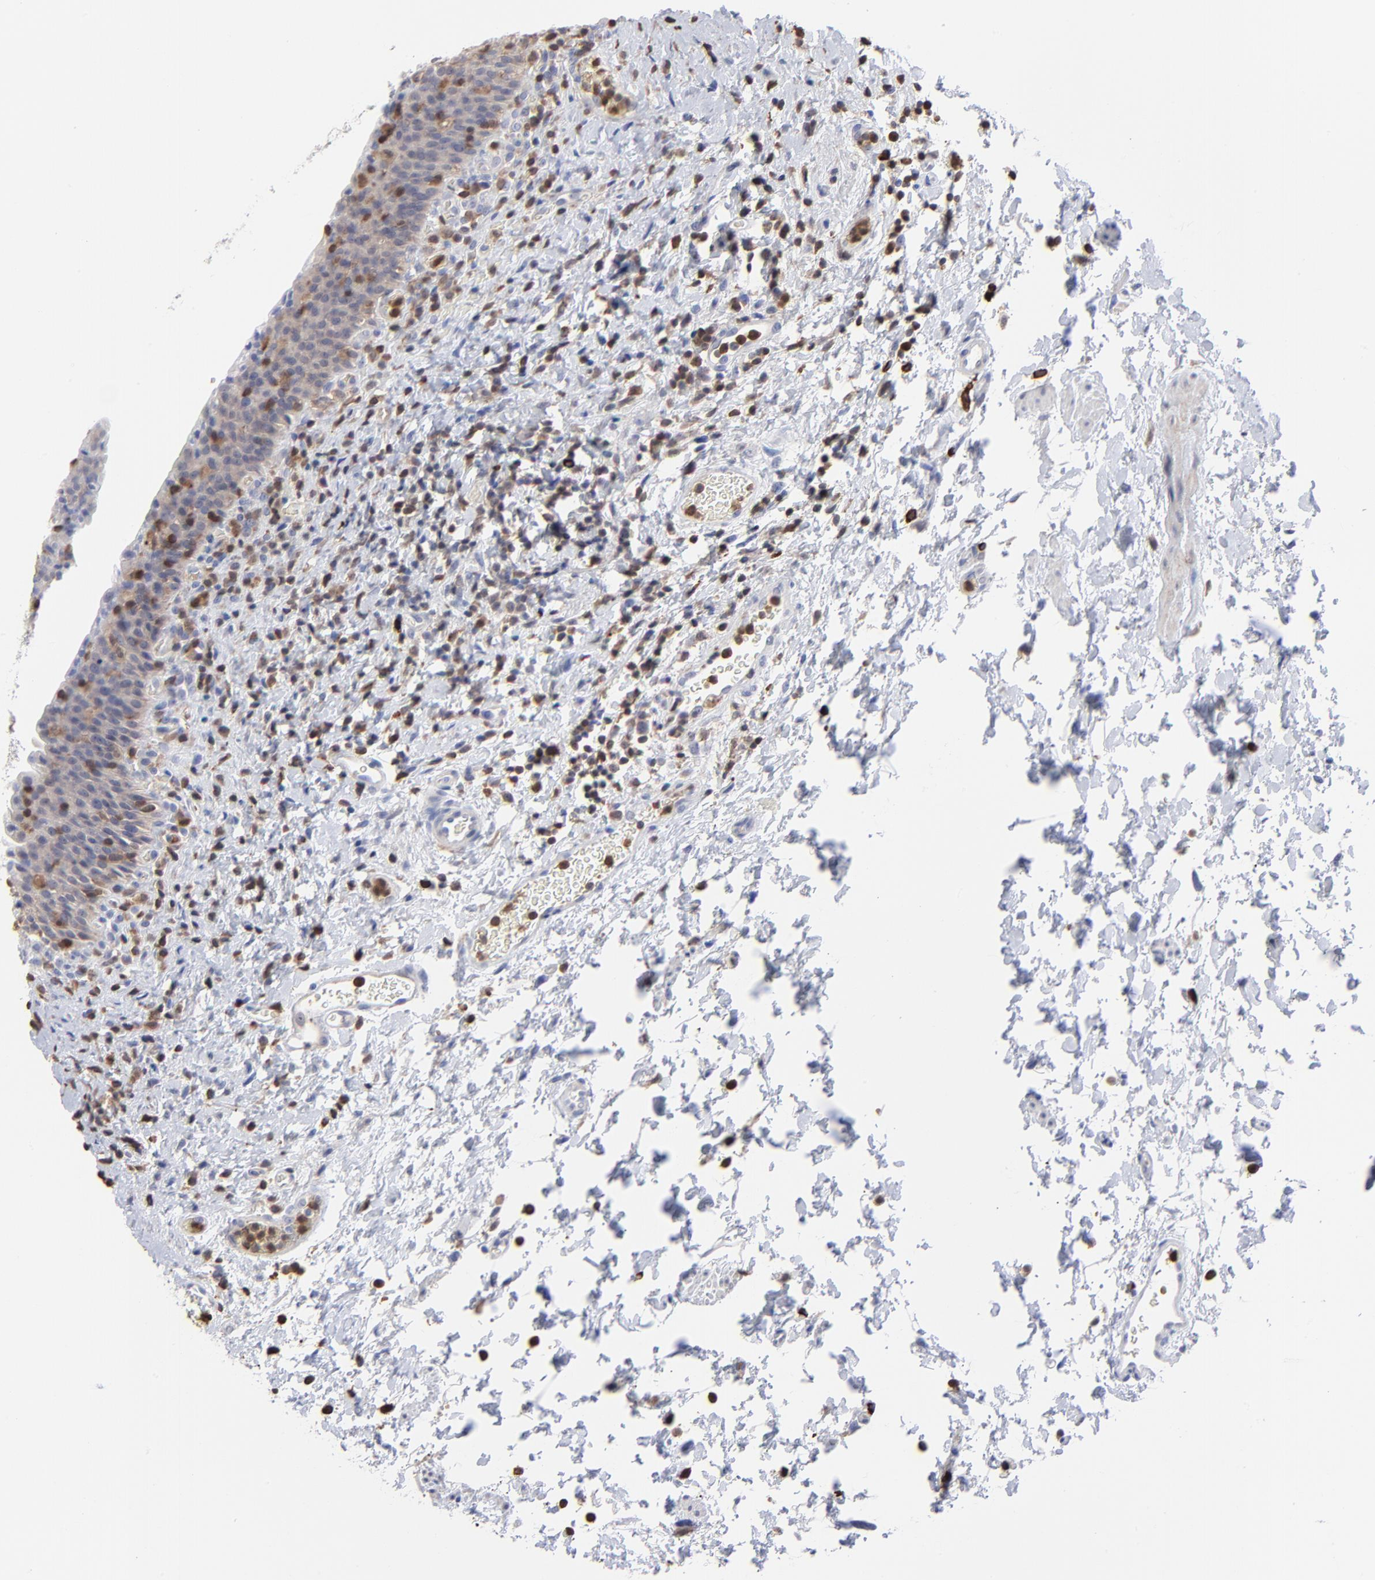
{"staining": {"intensity": "negative", "quantity": "none", "location": "none"}, "tissue": "urinary bladder", "cell_type": "Urothelial cells", "image_type": "normal", "snomed": [{"axis": "morphology", "description": "Normal tissue, NOS"}, {"axis": "topography", "description": "Urinary bladder"}], "caption": "This is a histopathology image of immunohistochemistry (IHC) staining of unremarkable urinary bladder, which shows no staining in urothelial cells.", "gene": "TBXT", "patient": {"sex": "male", "age": 51}}